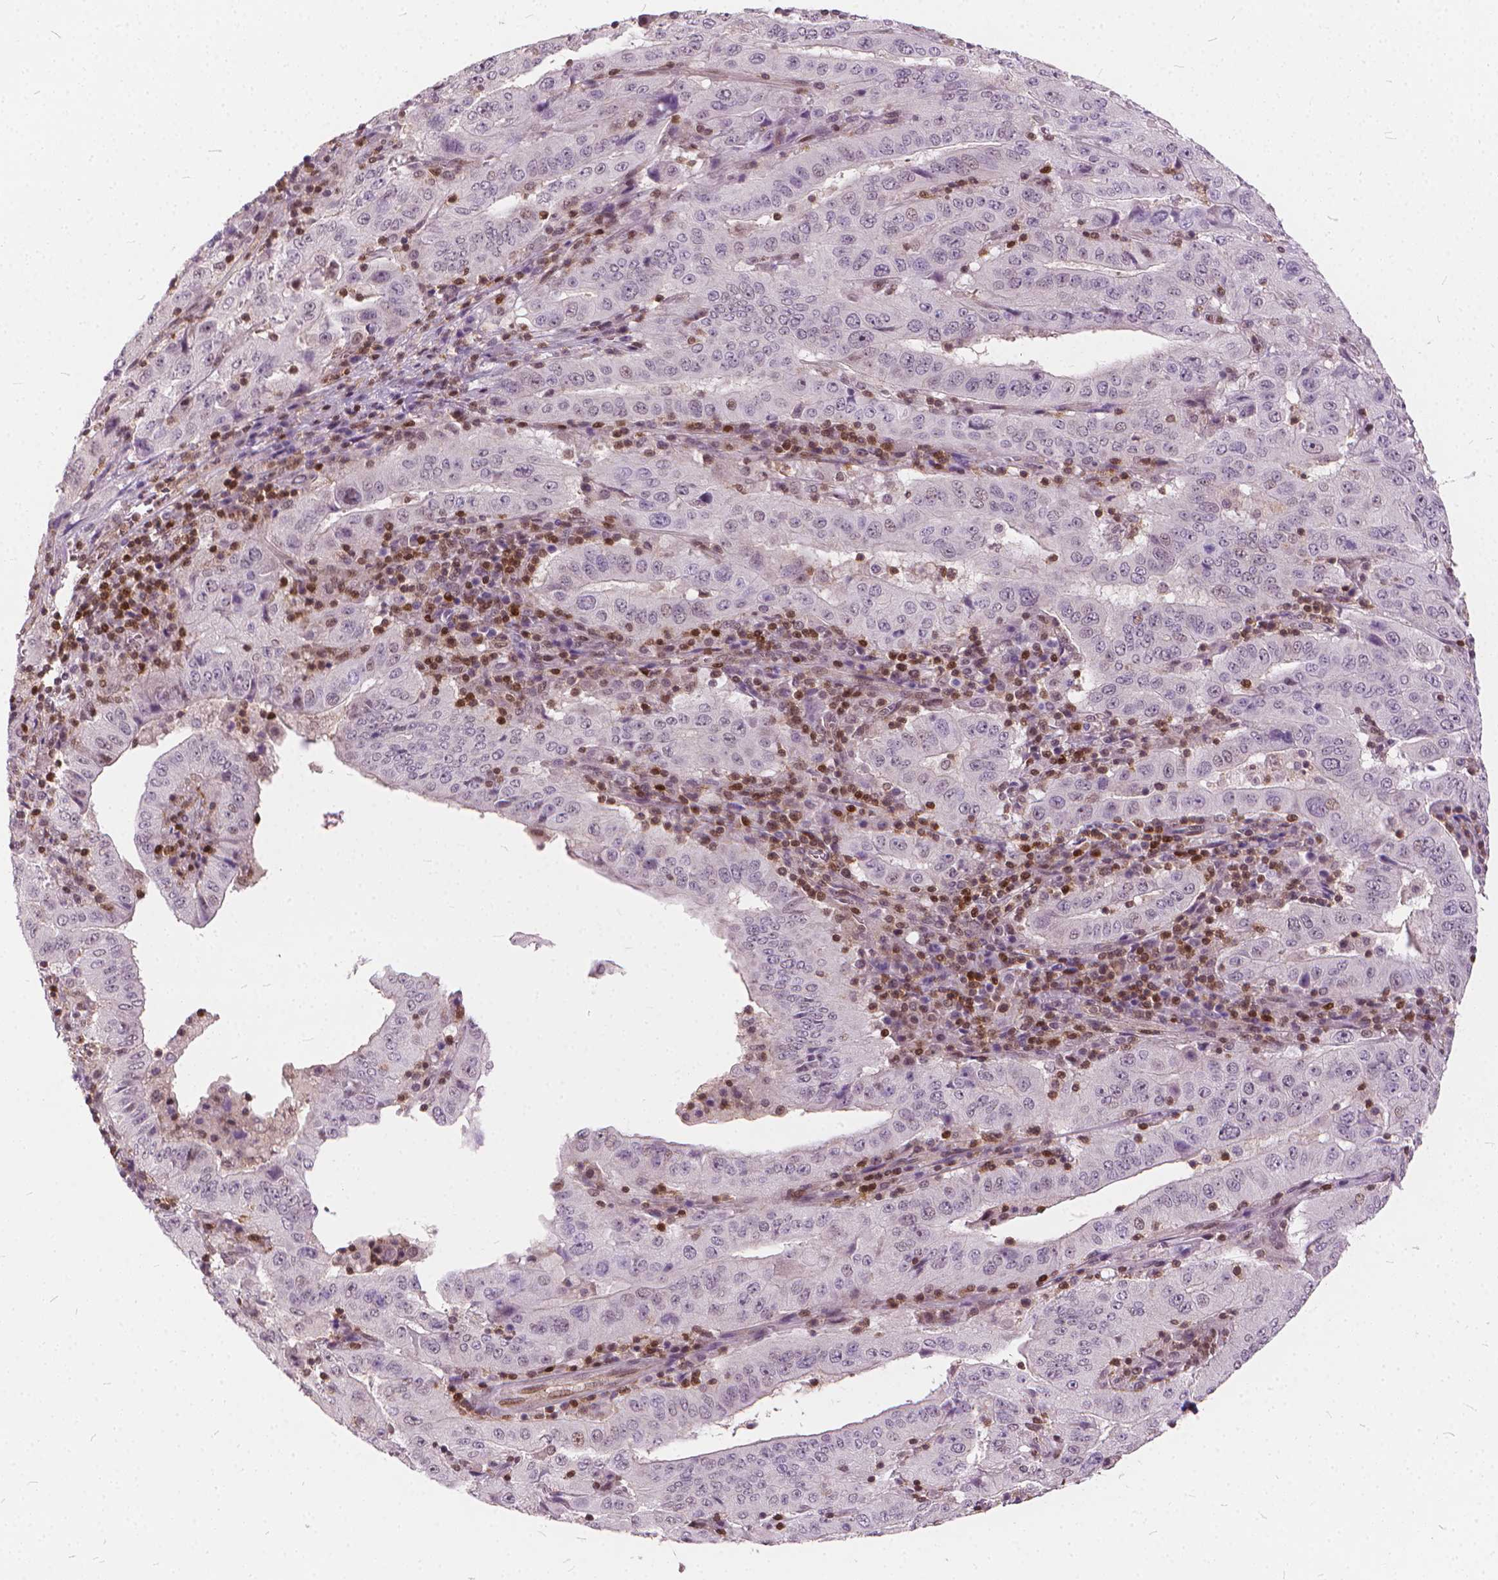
{"staining": {"intensity": "negative", "quantity": "none", "location": "none"}, "tissue": "pancreatic cancer", "cell_type": "Tumor cells", "image_type": "cancer", "snomed": [{"axis": "morphology", "description": "Adenocarcinoma, NOS"}, {"axis": "topography", "description": "Pancreas"}], "caption": "There is no significant staining in tumor cells of pancreatic cancer (adenocarcinoma). (Brightfield microscopy of DAB IHC at high magnification).", "gene": "STAT5B", "patient": {"sex": "male", "age": 63}}